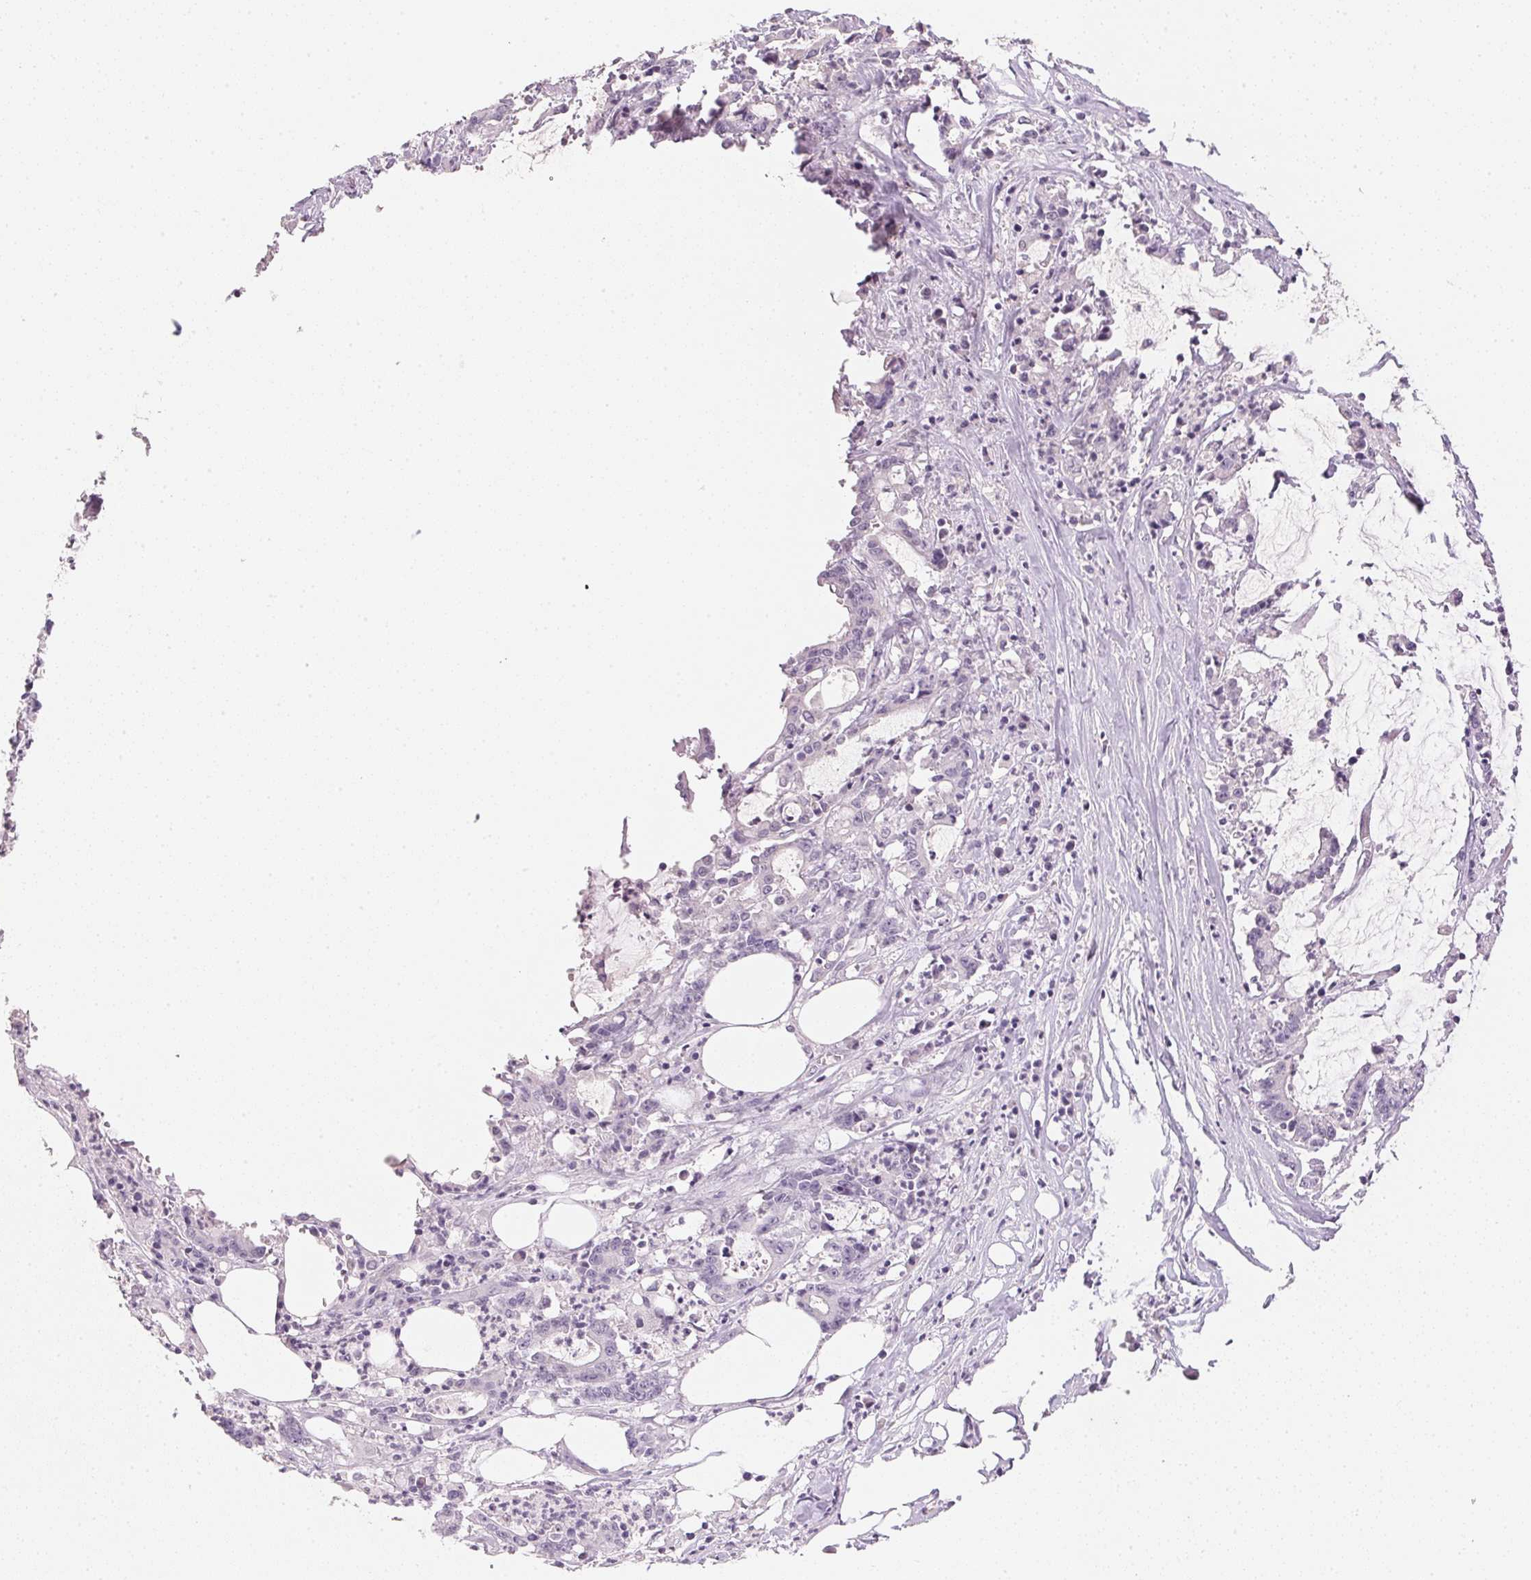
{"staining": {"intensity": "negative", "quantity": "none", "location": "none"}, "tissue": "stomach cancer", "cell_type": "Tumor cells", "image_type": "cancer", "snomed": [{"axis": "morphology", "description": "Adenocarcinoma, NOS"}, {"axis": "topography", "description": "Stomach, upper"}], "caption": "Micrograph shows no protein expression in tumor cells of stomach adenocarcinoma tissue. (DAB (3,3'-diaminobenzidine) immunohistochemistry (IHC) with hematoxylin counter stain).", "gene": "IGFBP1", "patient": {"sex": "male", "age": 68}}